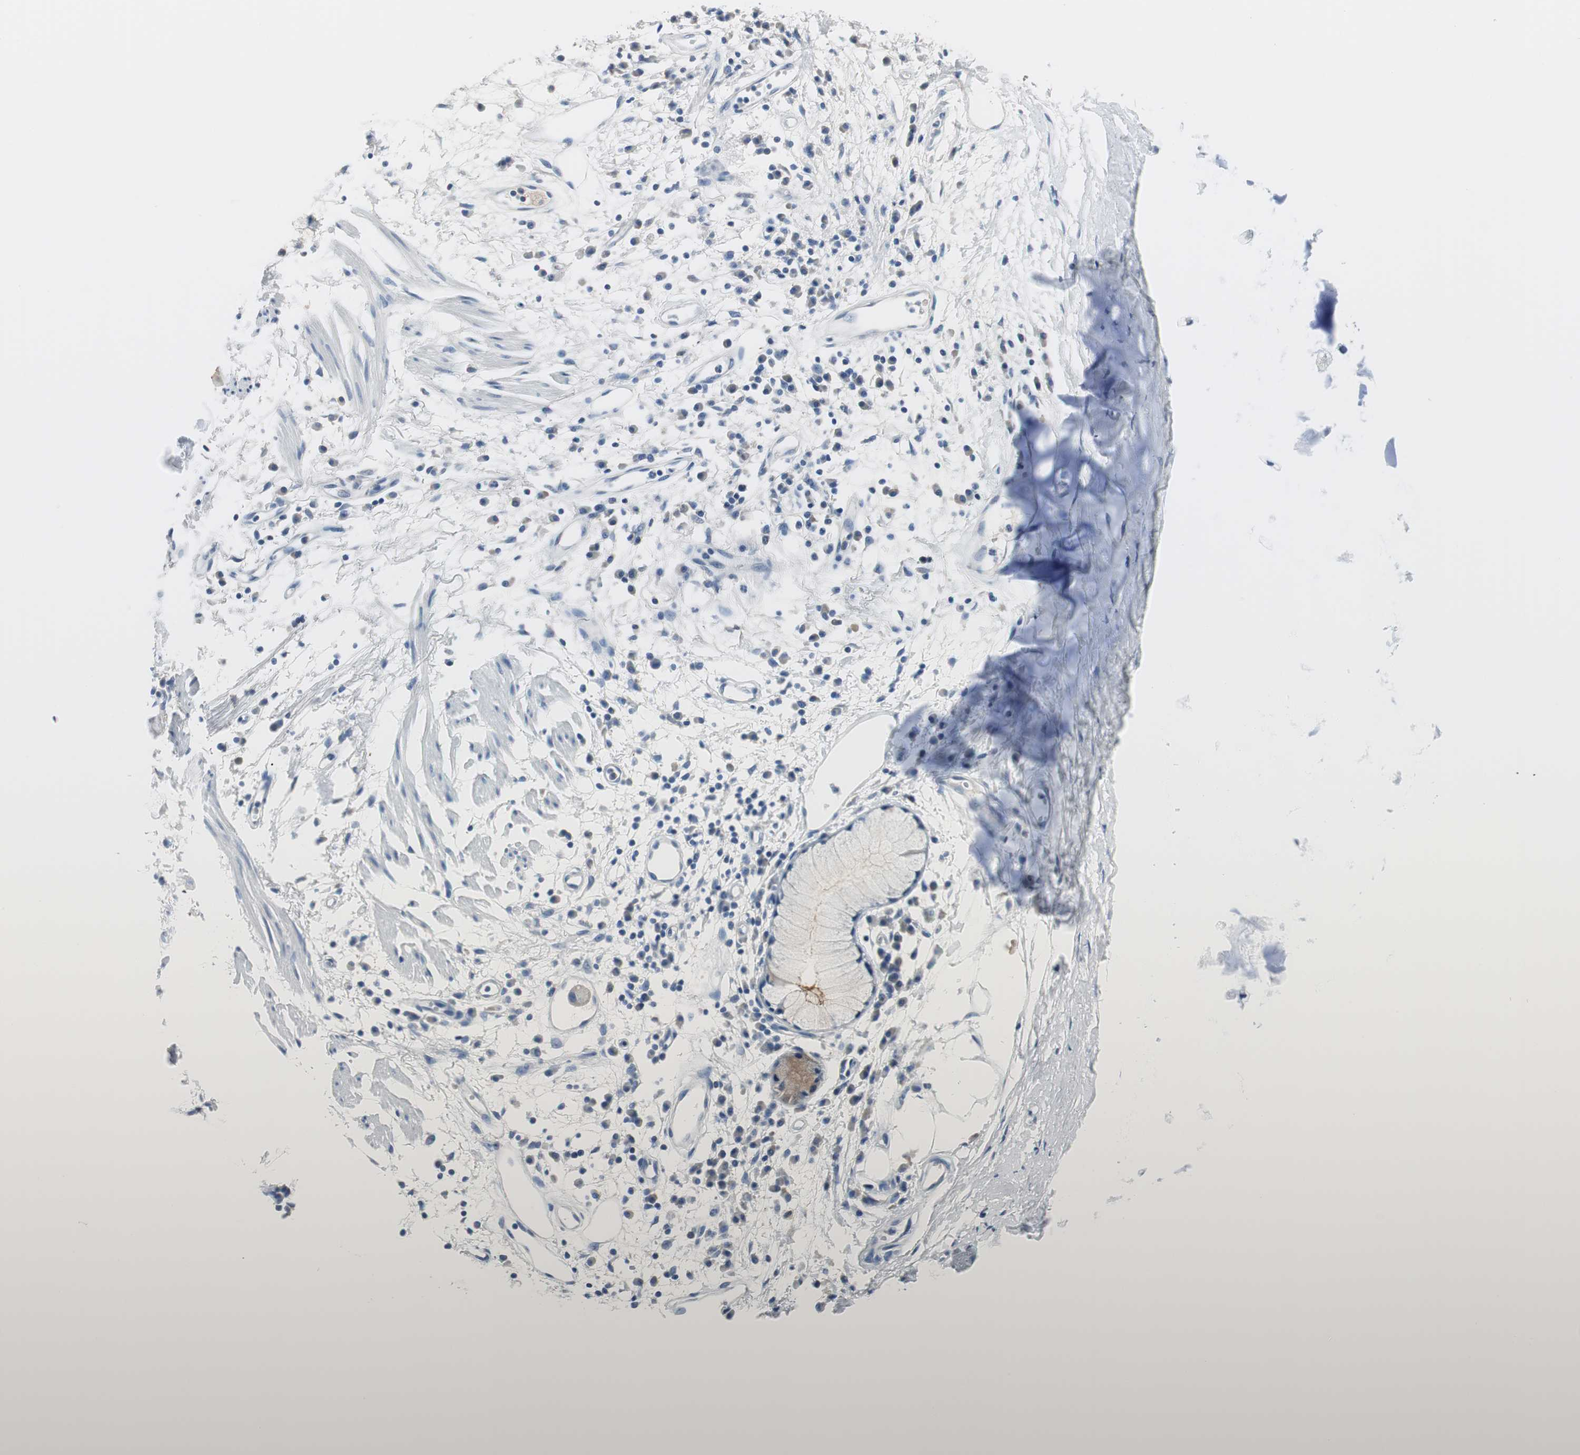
{"staining": {"intensity": "negative", "quantity": "none", "location": "none"}, "tissue": "adipose tissue", "cell_type": "Adipocytes", "image_type": "normal", "snomed": [{"axis": "morphology", "description": "Normal tissue, NOS"}, {"axis": "morphology", "description": "Adenocarcinoma, NOS"}, {"axis": "topography", "description": "Cartilage tissue"}, {"axis": "topography", "description": "Bronchus"}, {"axis": "topography", "description": "Lung"}], "caption": "Adipose tissue stained for a protein using immunohistochemistry (IHC) exhibits no expression adipocytes.", "gene": "FBP1", "patient": {"sex": "female", "age": 67}}